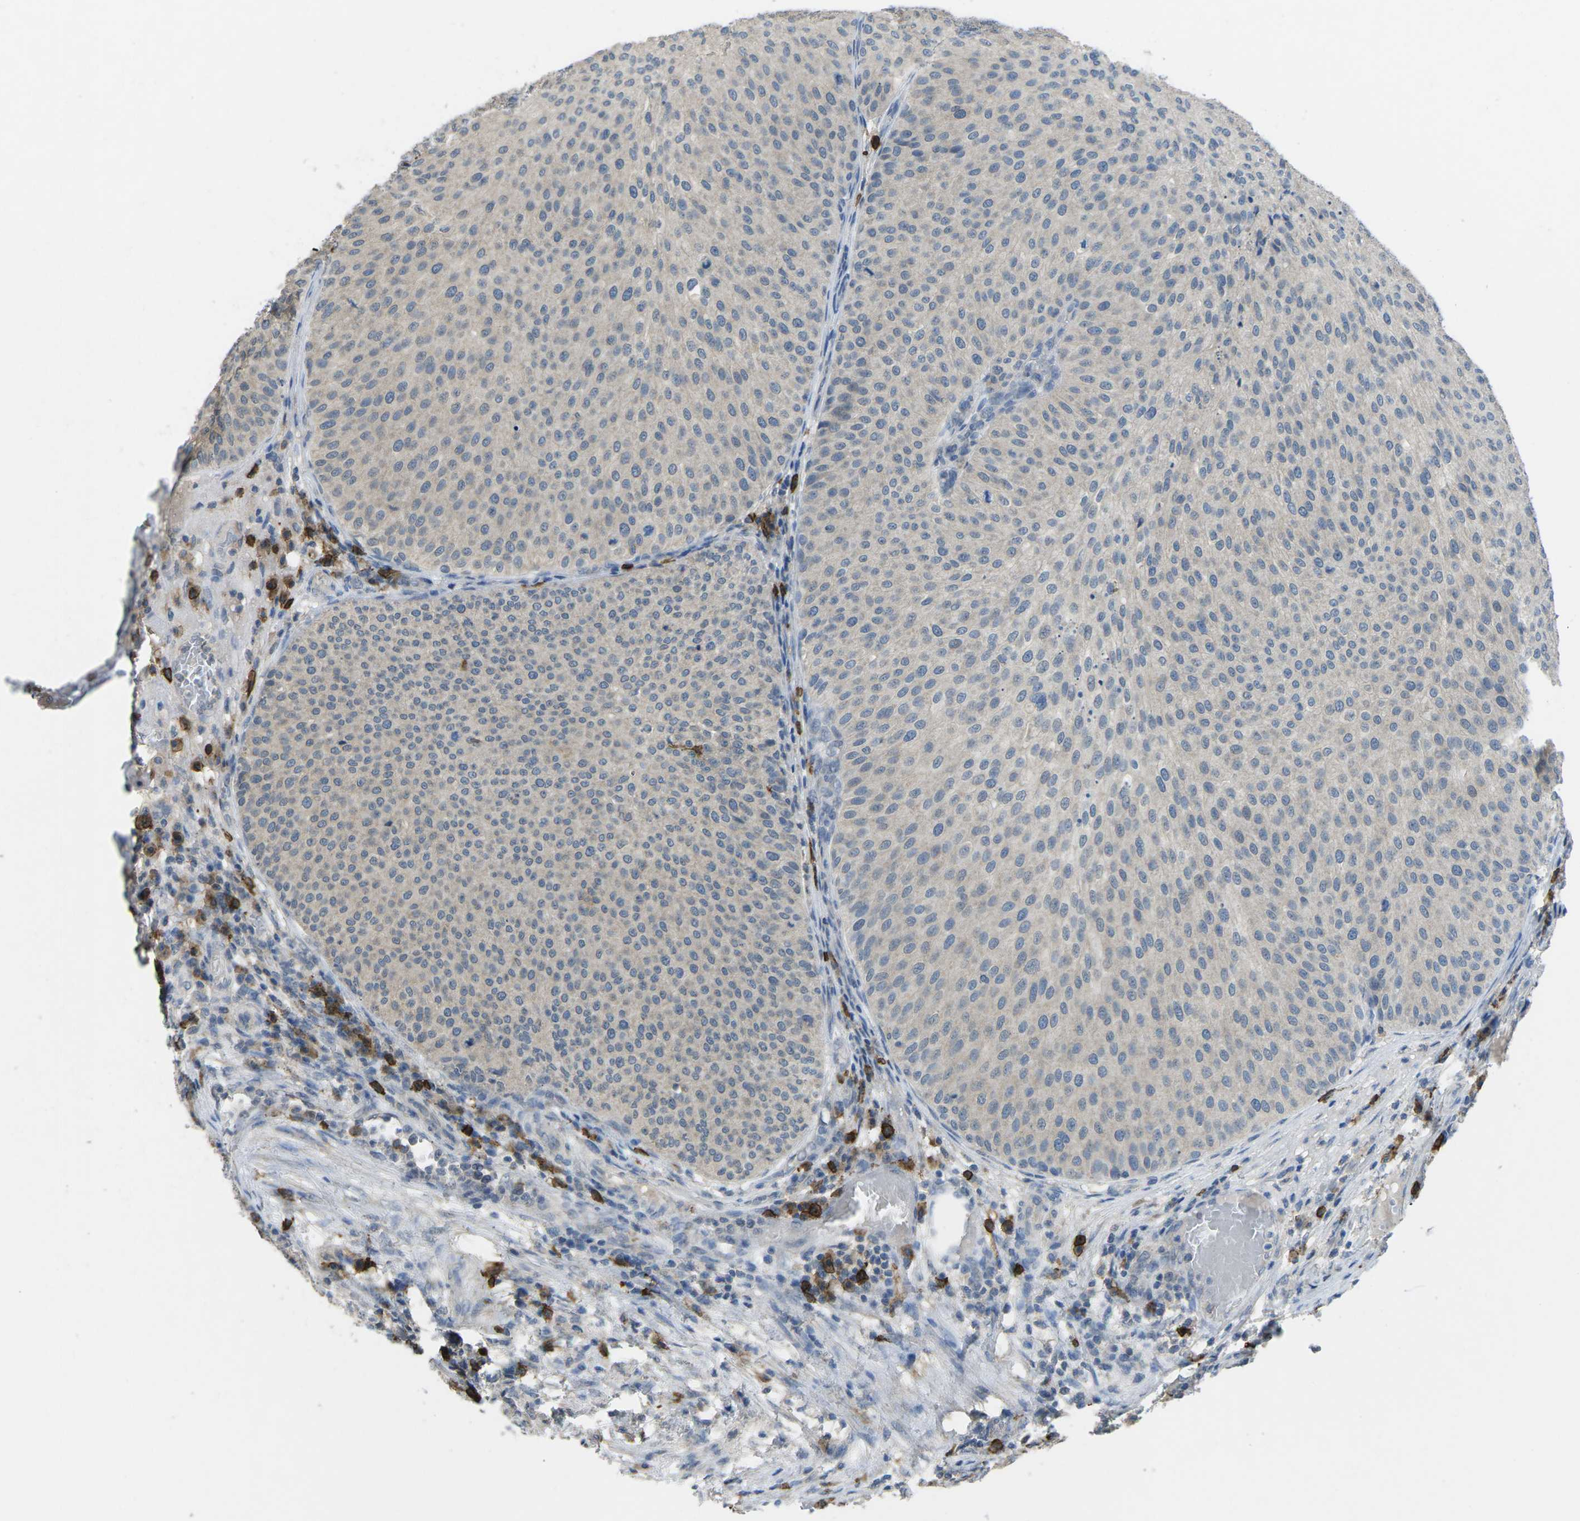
{"staining": {"intensity": "negative", "quantity": "none", "location": "none"}, "tissue": "urothelial cancer", "cell_type": "Tumor cells", "image_type": "cancer", "snomed": [{"axis": "morphology", "description": "Urothelial carcinoma, Low grade"}, {"axis": "topography", "description": "Smooth muscle"}, {"axis": "topography", "description": "Urinary bladder"}], "caption": "The photomicrograph displays no staining of tumor cells in low-grade urothelial carcinoma.", "gene": "CD19", "patient": {"sex": "male", "age": 60}}